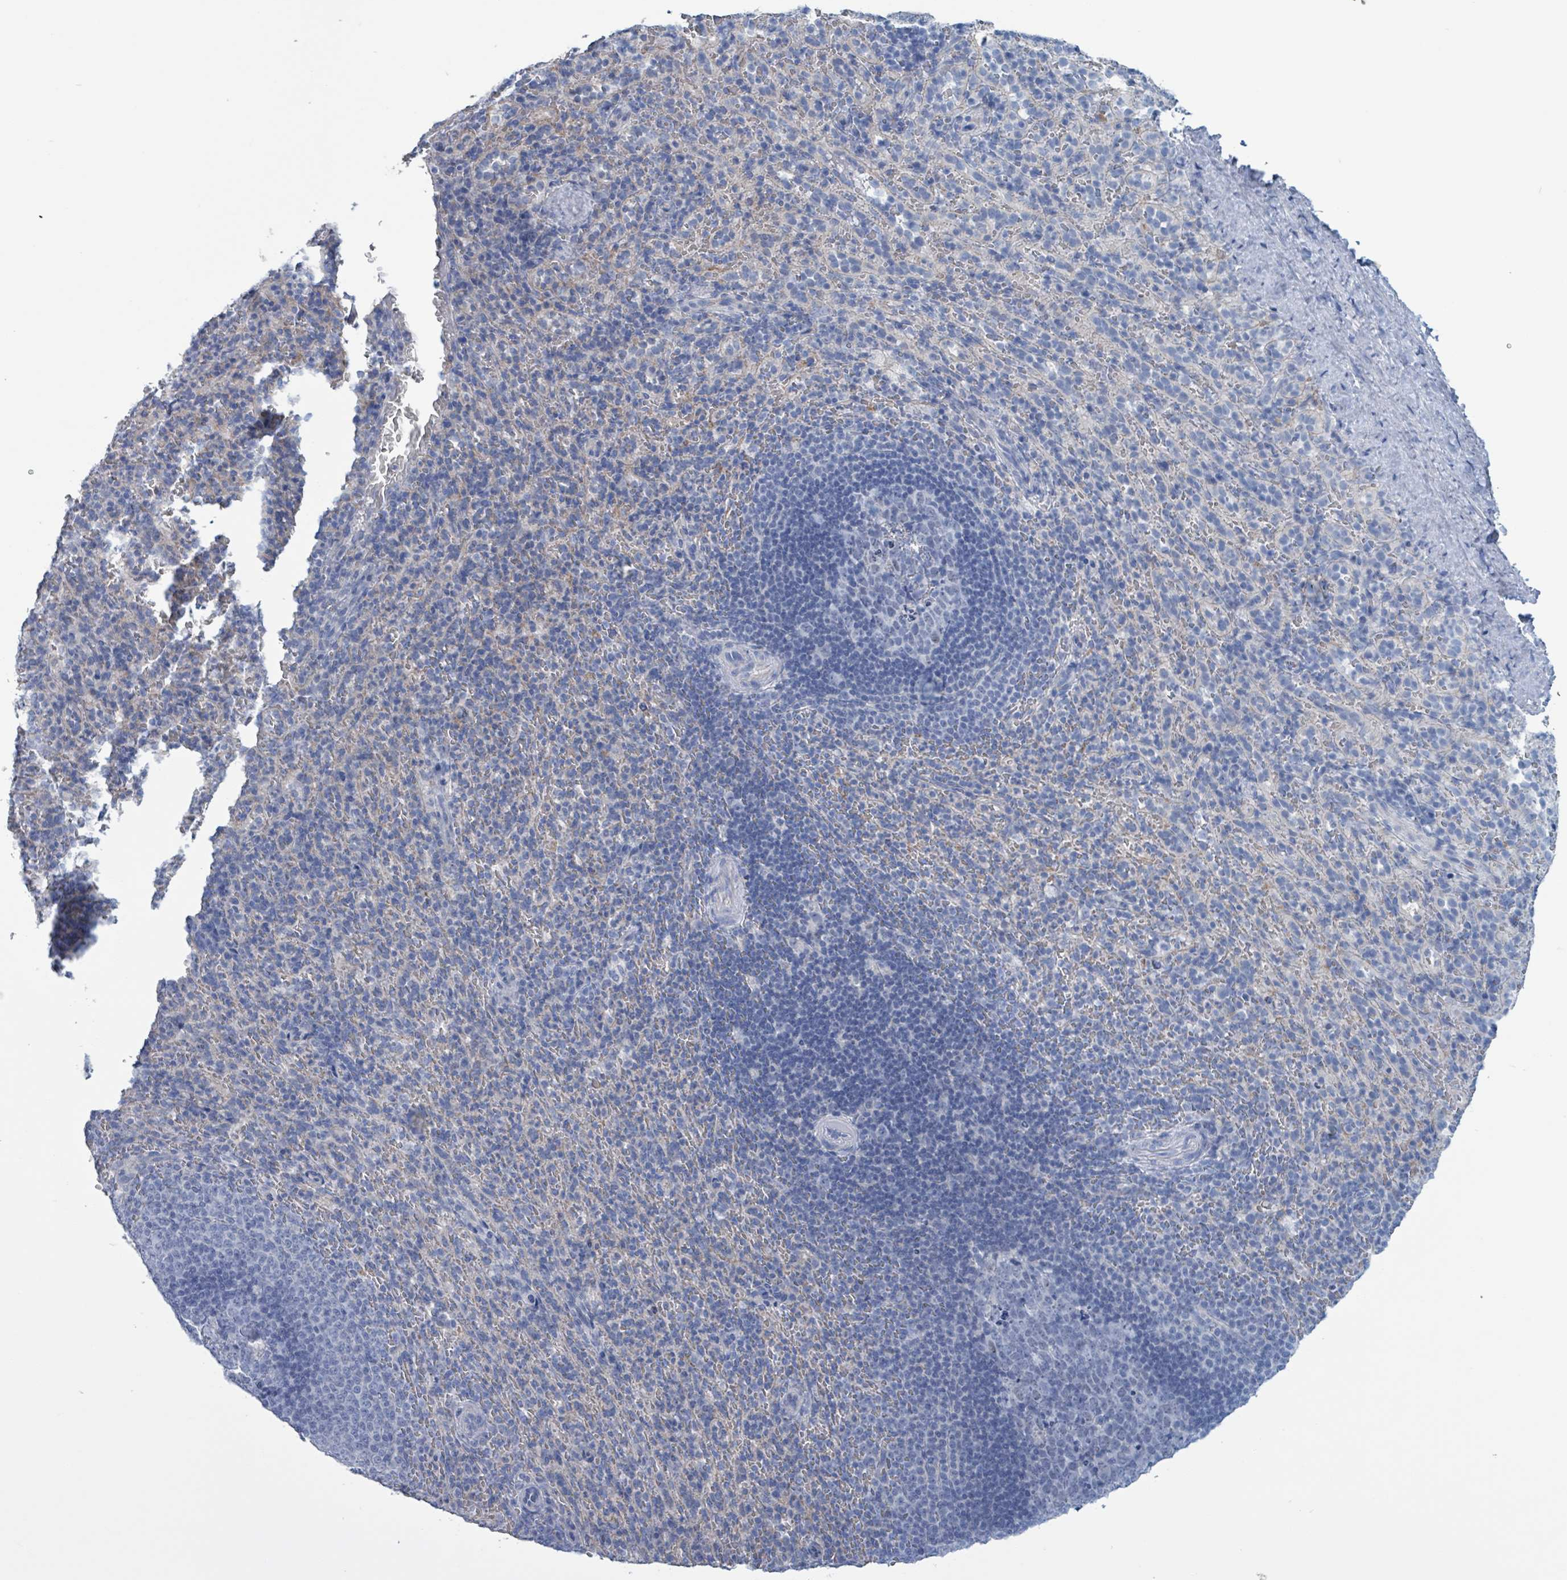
{"staining": {"intensity": "negative", "quantity": "none", "location": "none"}, "tissue": "spleen", "cell_type": "Cells in red pulp", "image_type": "normal", "snomed": [{"axis": "morphology", "description": "Normal tissue, NOS"}, {"axis": "topography", "description": "Spleen"}], "caption": "Image shows no protein positivity in cells in red pulp of normal spleen. (Immunohistochemistry, brightfield microscopy, high magnification).", "gene": "CT45A10", "patient": {"sex": "female", "age": 21}}